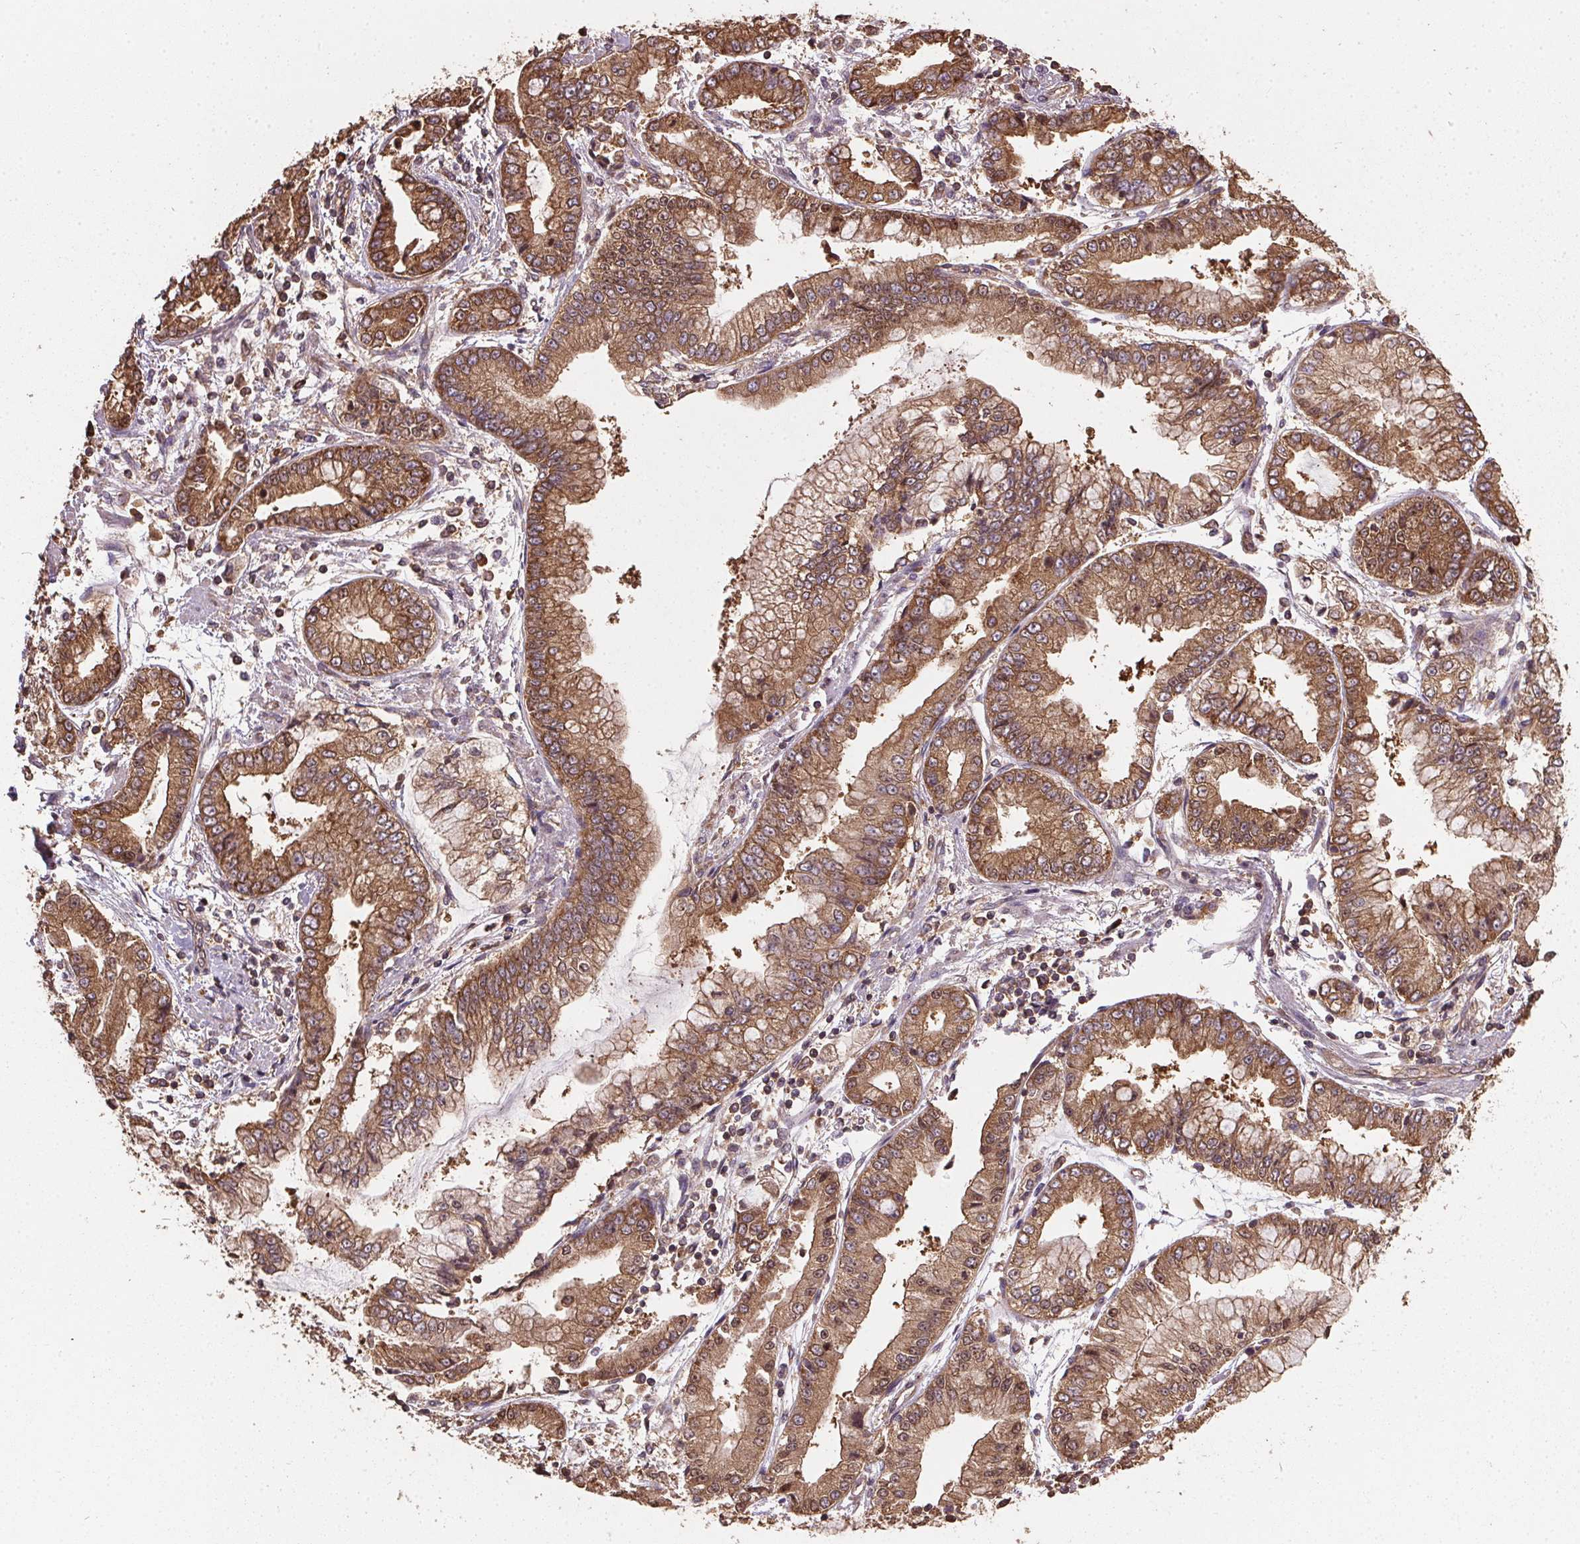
{"staining": {"intensity": "strong", "quantity": ">75%", "location": "cytoplasmic/membranous"}, "tissue": "stomach cancer", "cell_type": "Tumor cells", "image_type": "cancer", "snomed": [{"axis": "morphology", "description": "Adenocarcinoma, NOS"}, {"axis": "topography", "description": "Stomach, upper"}], "caption": "Human stomach cancer (adenocarcinoma) stained for a protein (brown) reveals strong cytoplasmic/membranous positive positivity in about >75% of tumor cells.", "gene": "EIF2S1", "patient": {"sex": "female", "age": 74}}